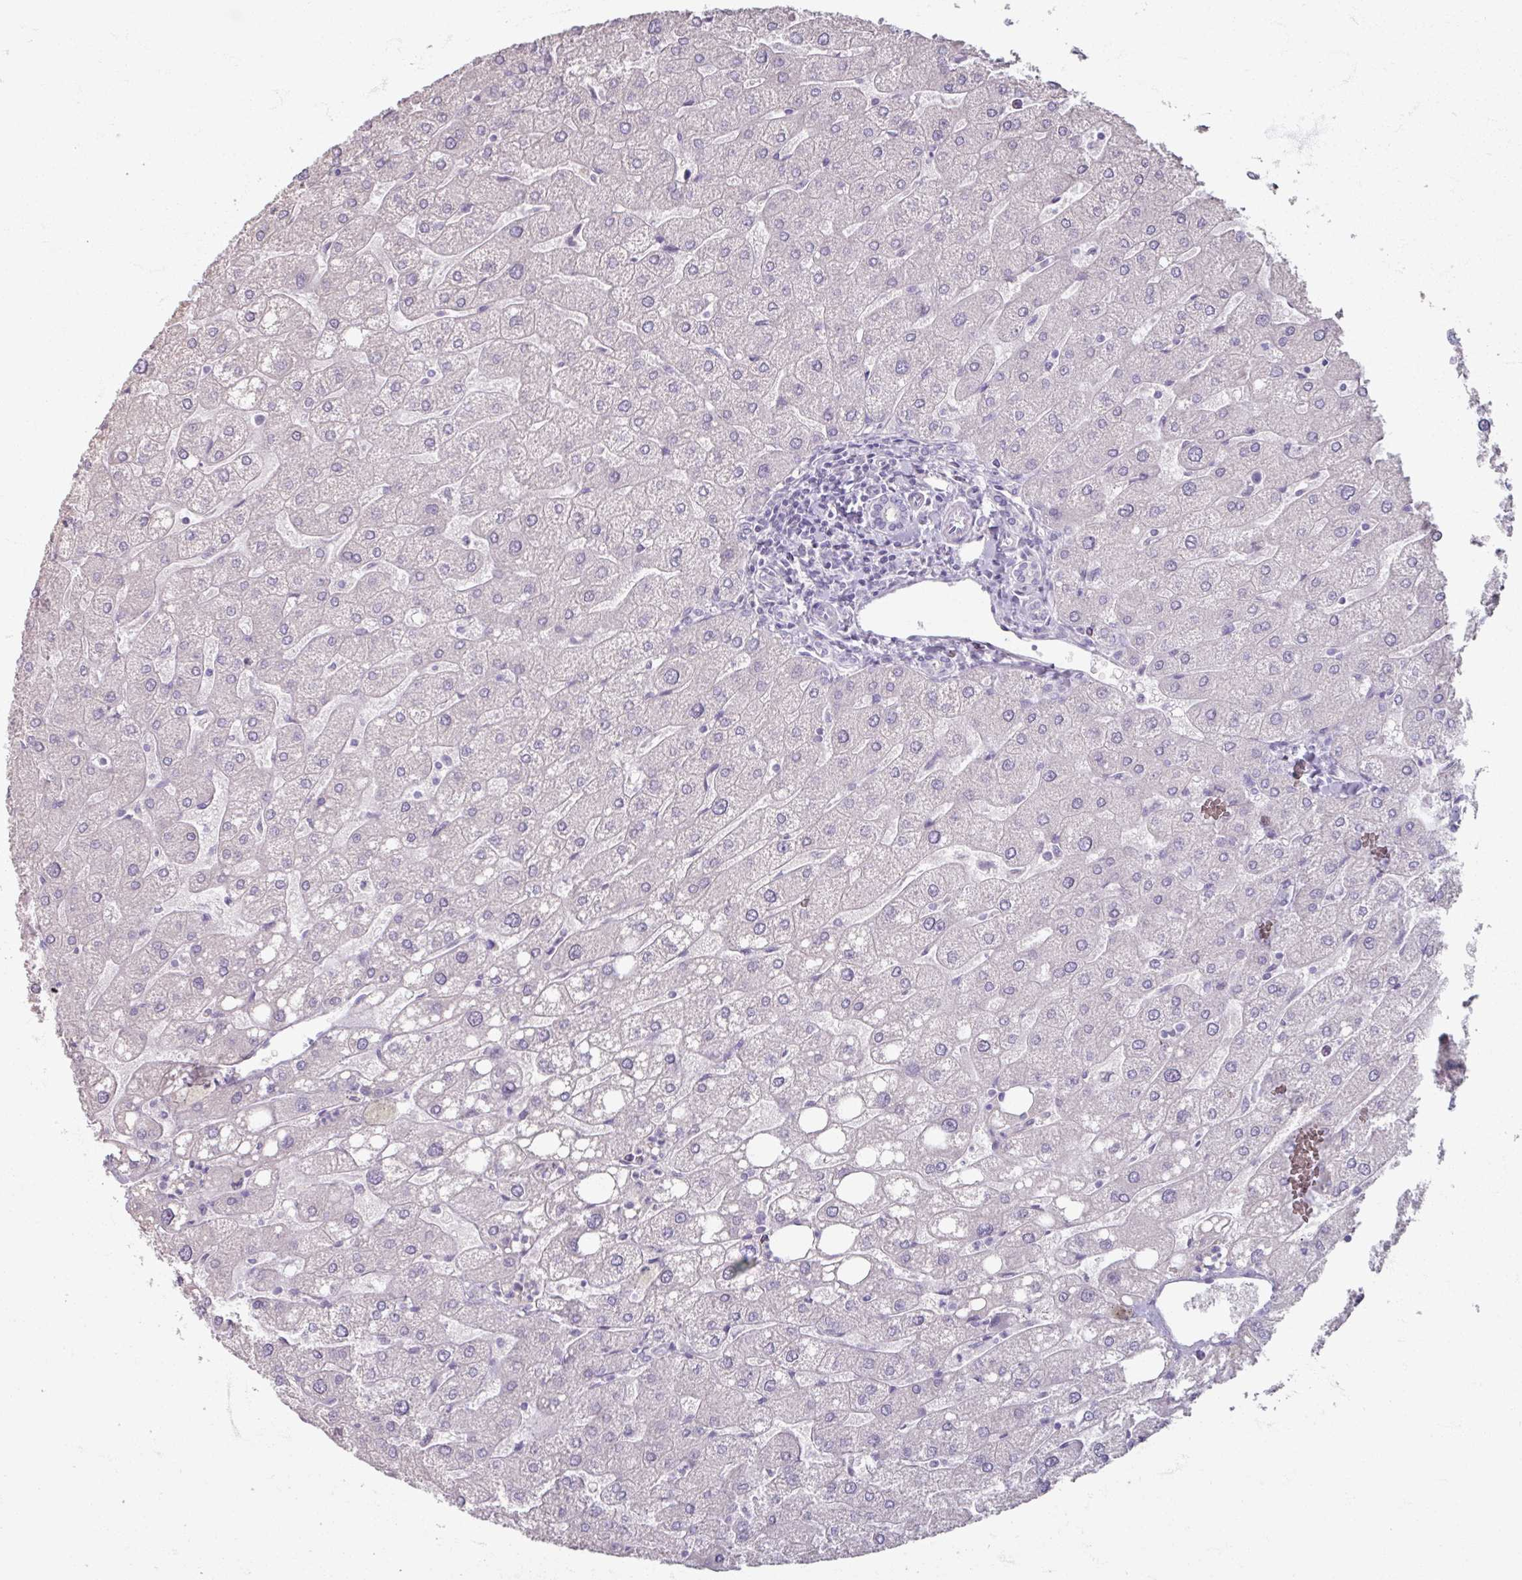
{"staining": {"intensity": "negative", "quantity": "none", "location": "none"}, "tissue": "liver", "cell_type": "Cholangiocytes", "image_type": "normal", "snomed": [{"axis": "morphology", "description": "Normal tissue, NOS"}, {"axis": "topography", "description": "Liver"}], "caption": "Human liver stained for a protein using IHC reveals no staining in cholangiocytes.", "gene": "TG", "patient": {"sex": "male", "age": 67}}